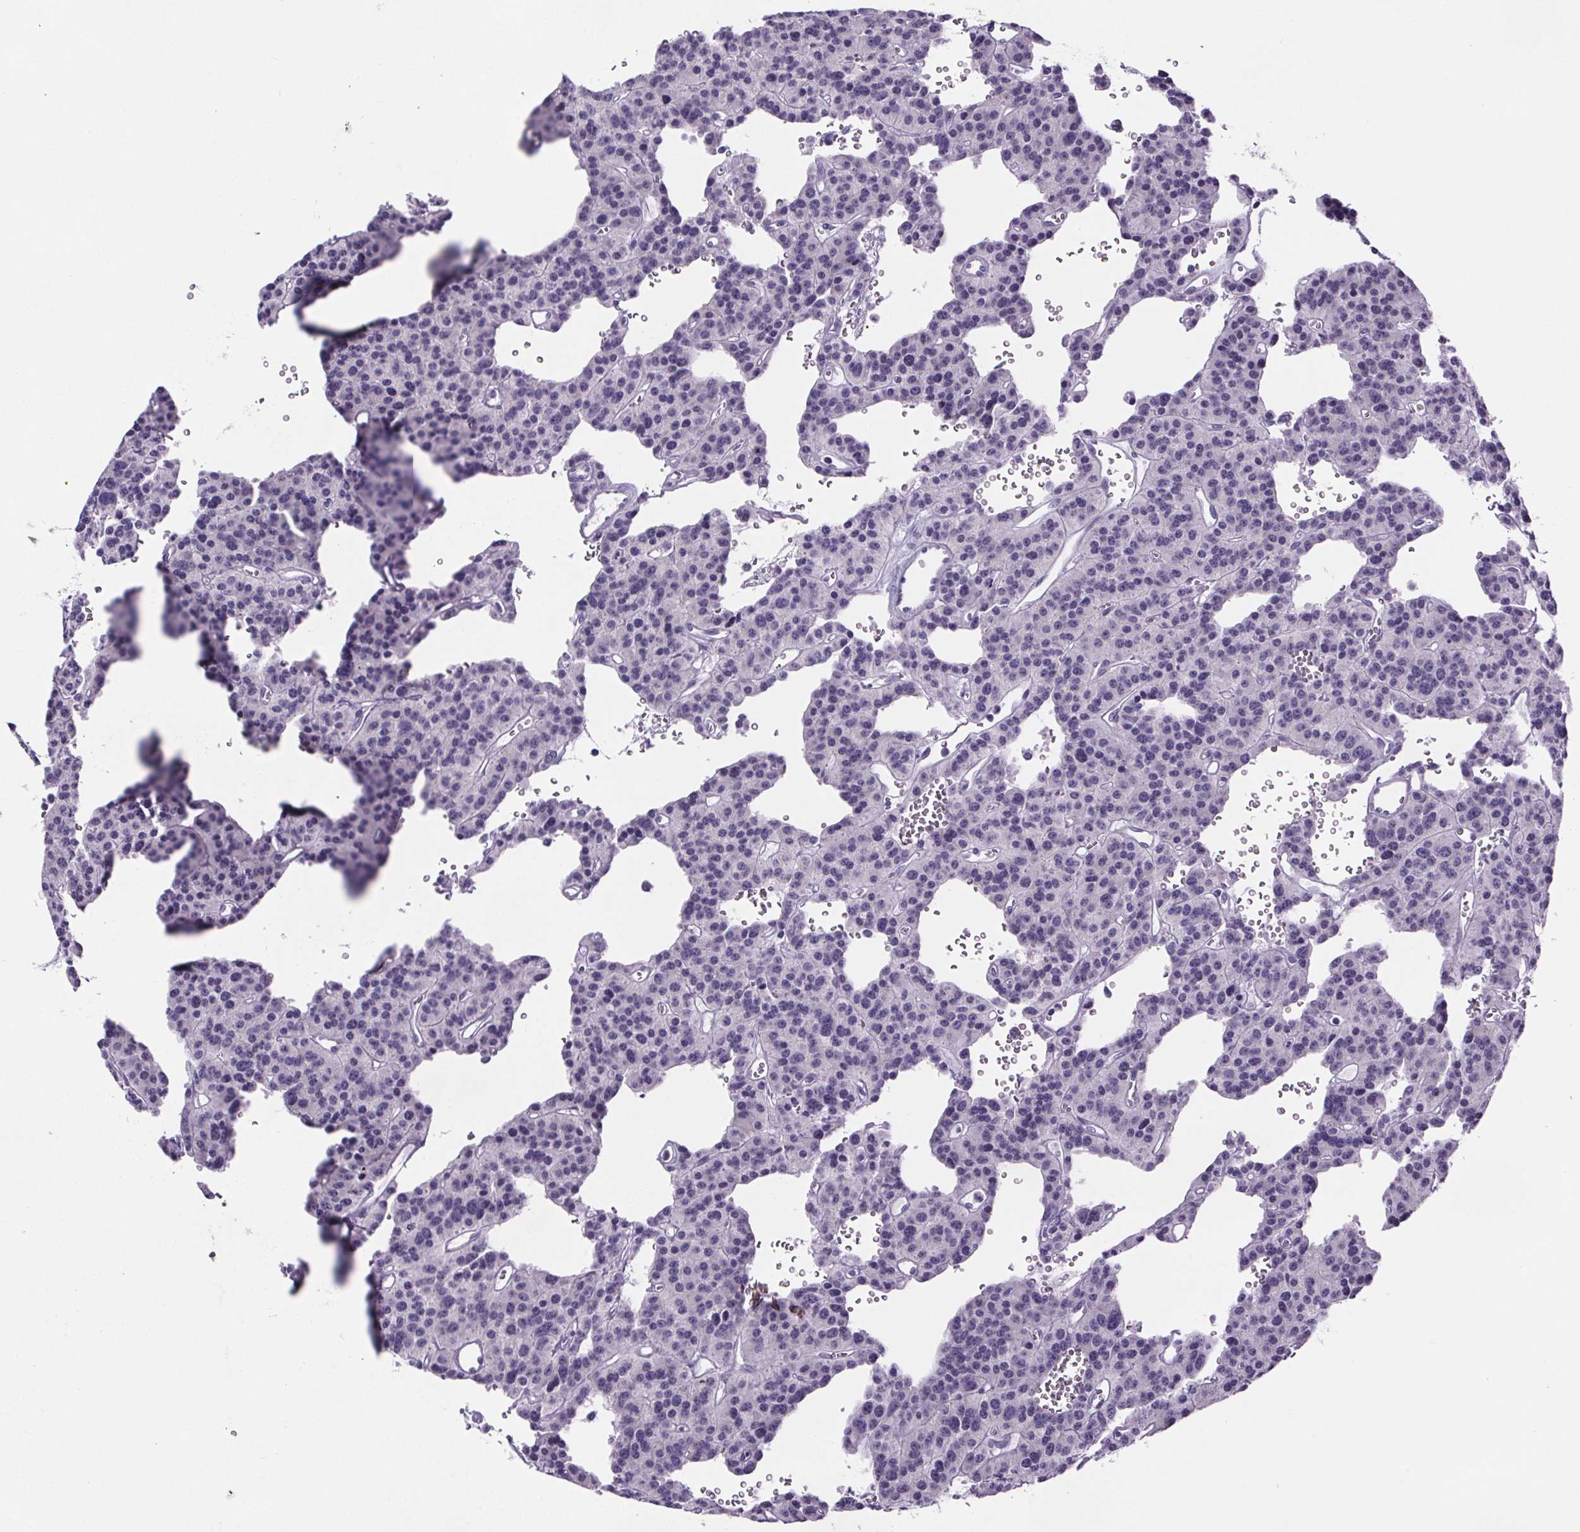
{"staining": {"intensity": "negative", "quantity": "none", "location": "none"}, "tissue": "carcinoid", "cell_type": "Tumor cells", "image_type": "cancer", "snomed": [{"axis": "morphology", "description": "Carcinoid, malignant, NOS"}, {"axis": "topography", "description": "Lung"}], "caption": "Immunohistochemistry image of neoplastic tissue: human carcinoid (malignant) stained with DAB reveals no significant protein positivity in tumor cells.", "gene": "CUBN", "patient": {"sex": "female", "age": 71}}